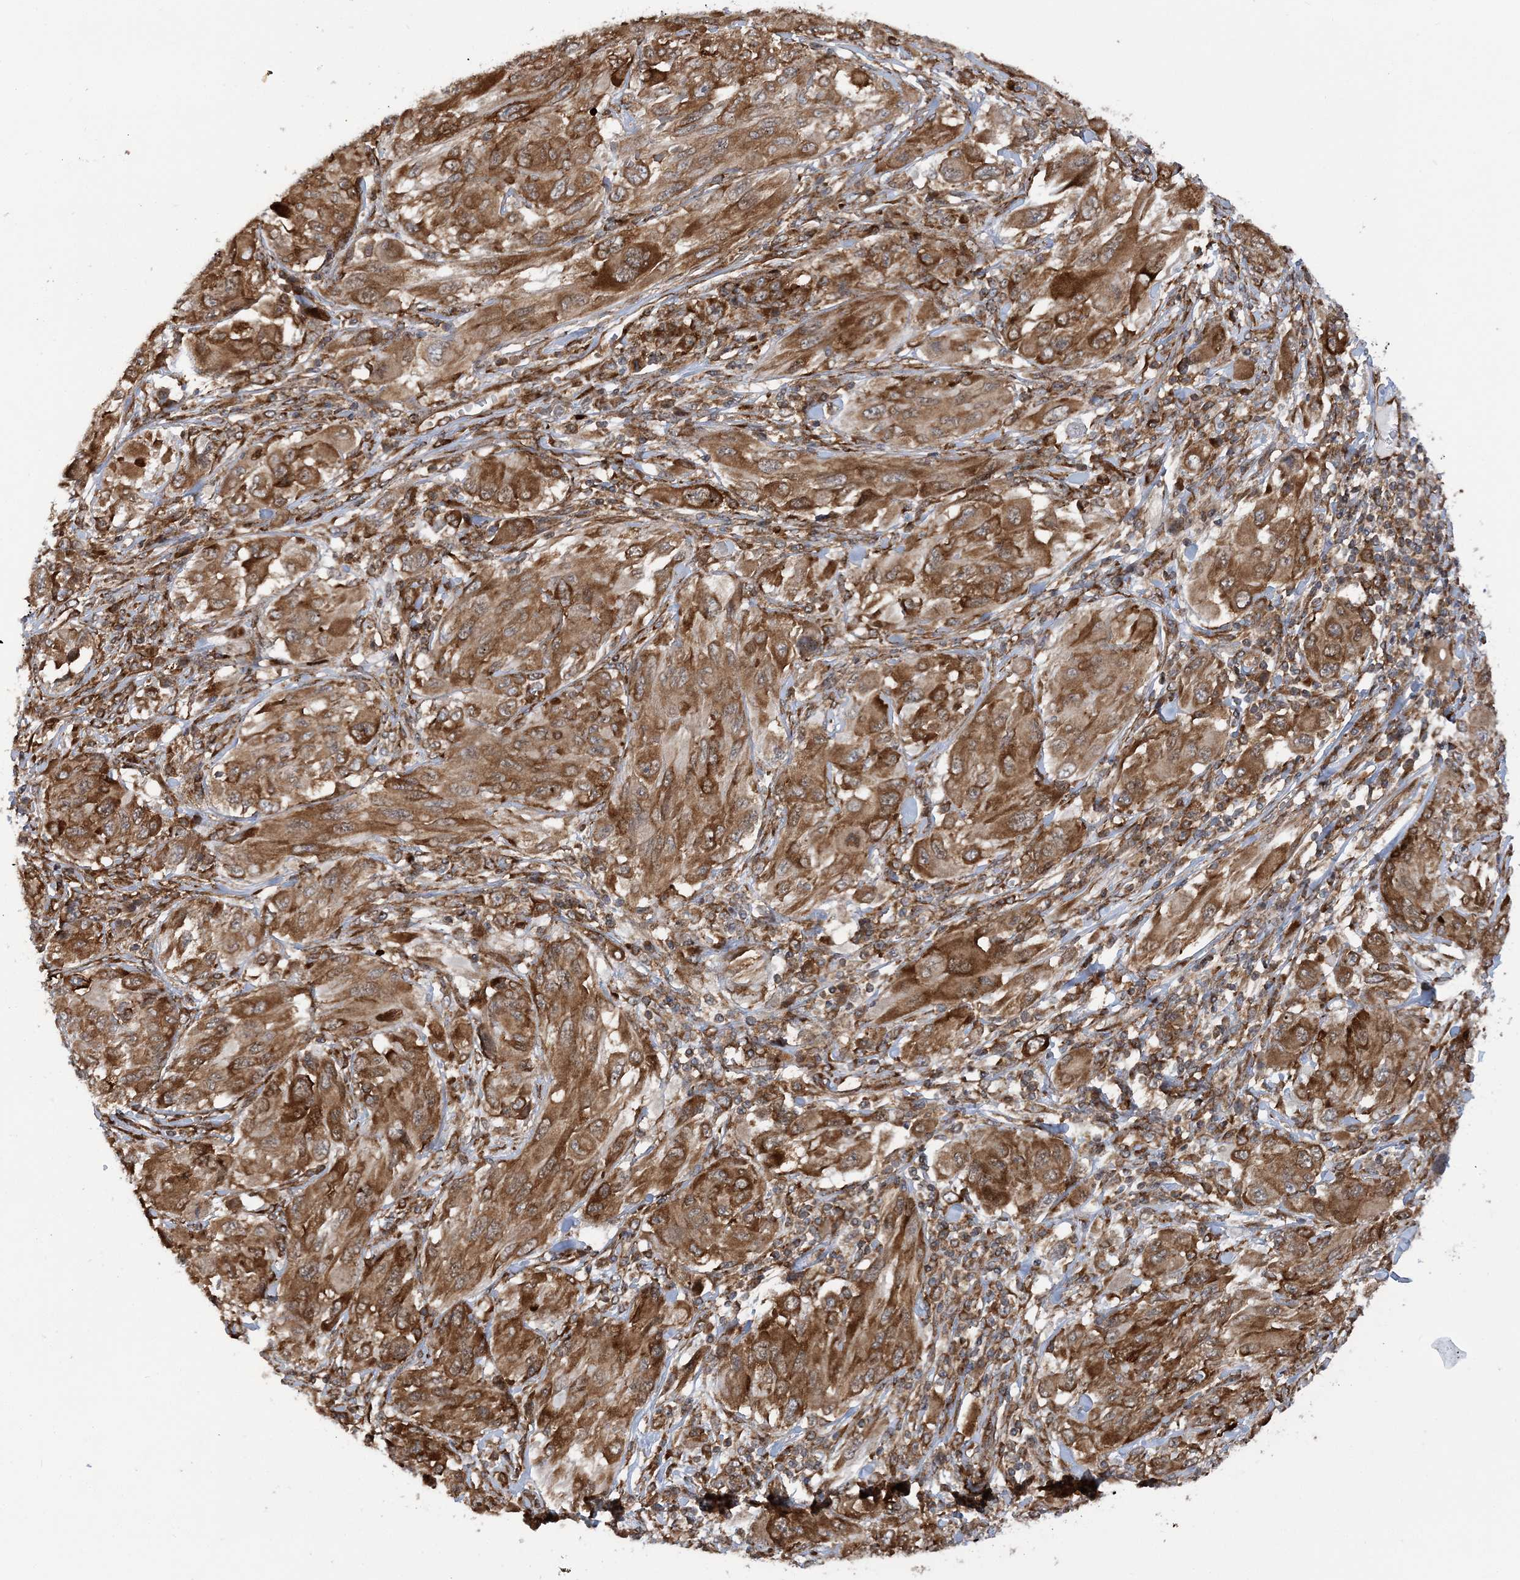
{"staining": {"intensity": "moderate", "quantity": ">75%", "location": "cytoplasmic/membranous"}, "tissue": "melanoma", "cell_type": "Tumor cells", "image_type": "cancer", "snomed": [{"axis": "morphology", "description": "Malignant melanoma, NOS"}, {"axis": "topography", "description": "Skin"}], "caption": "Malignant melanoma stained with a protein marker reveals moderate staining in tumor cells.", "gene": "PHF1", "patient": {"sex": "female", "age": 91}}